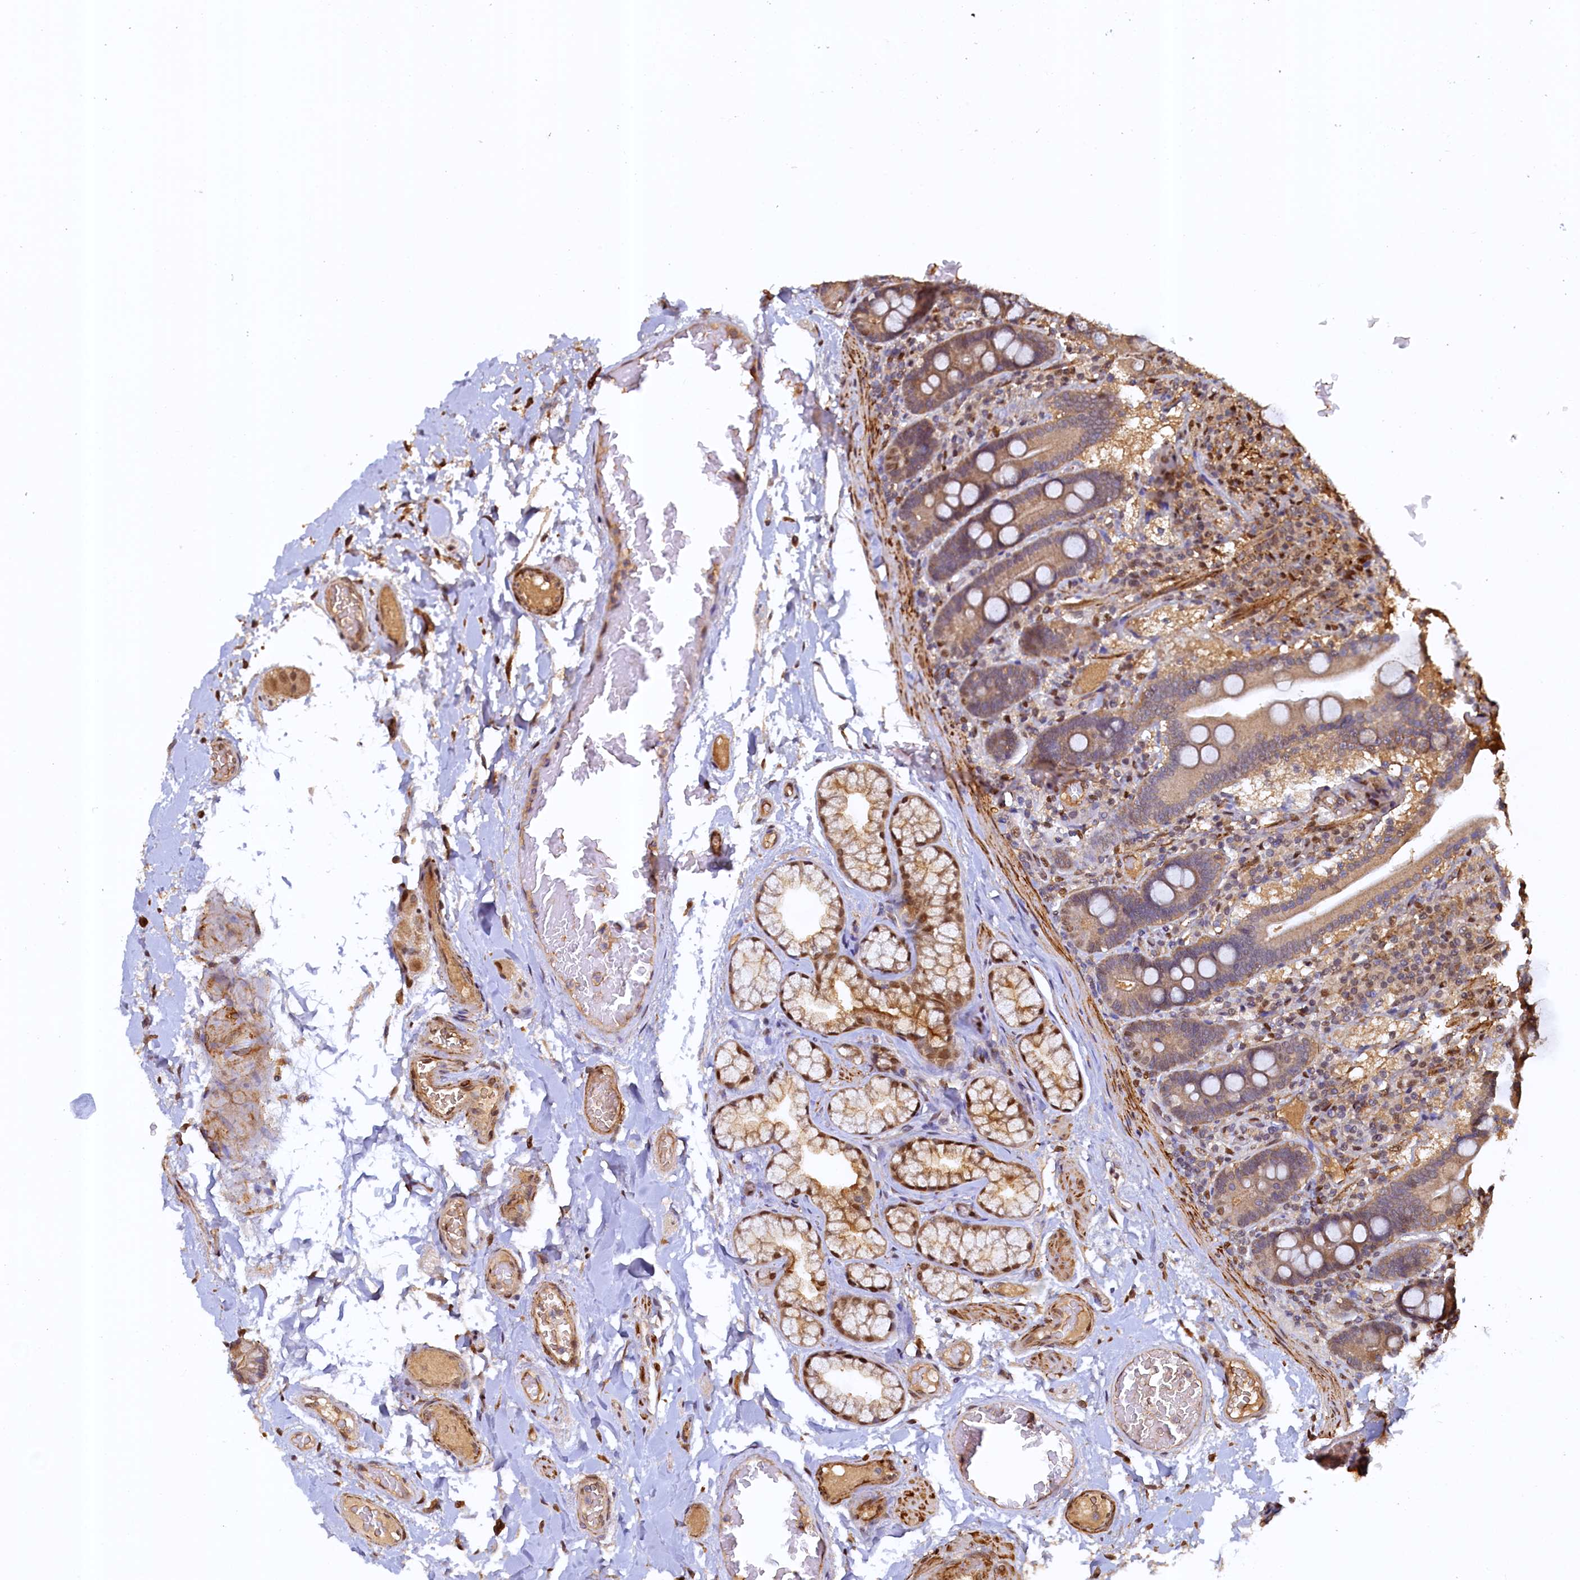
{"staining": {"intensity": "moderate", "quantity": ">75%", "location": "cytoplasmic/membranous"}, "tissue": "duodenum", "cell_type": "Glandular cells", "image_type": "normal", "snomed": [{"axis": "morphology", "description": "Normal tissue, NOS"}, {"axis": "topography", "description": "Duodenum"}], "caption": "Glandular cells display moderate cytoplasmic/membranous expression in about >75% of cells in unremarkable duodenum. The staining was performed using DAB to visualize the protein expression in brown, while the nuclei were stained in blue with hematoxylin (Magnification: 20x).", "gene": "UBL7", "patient": {"sex": "male", "age": 55}}